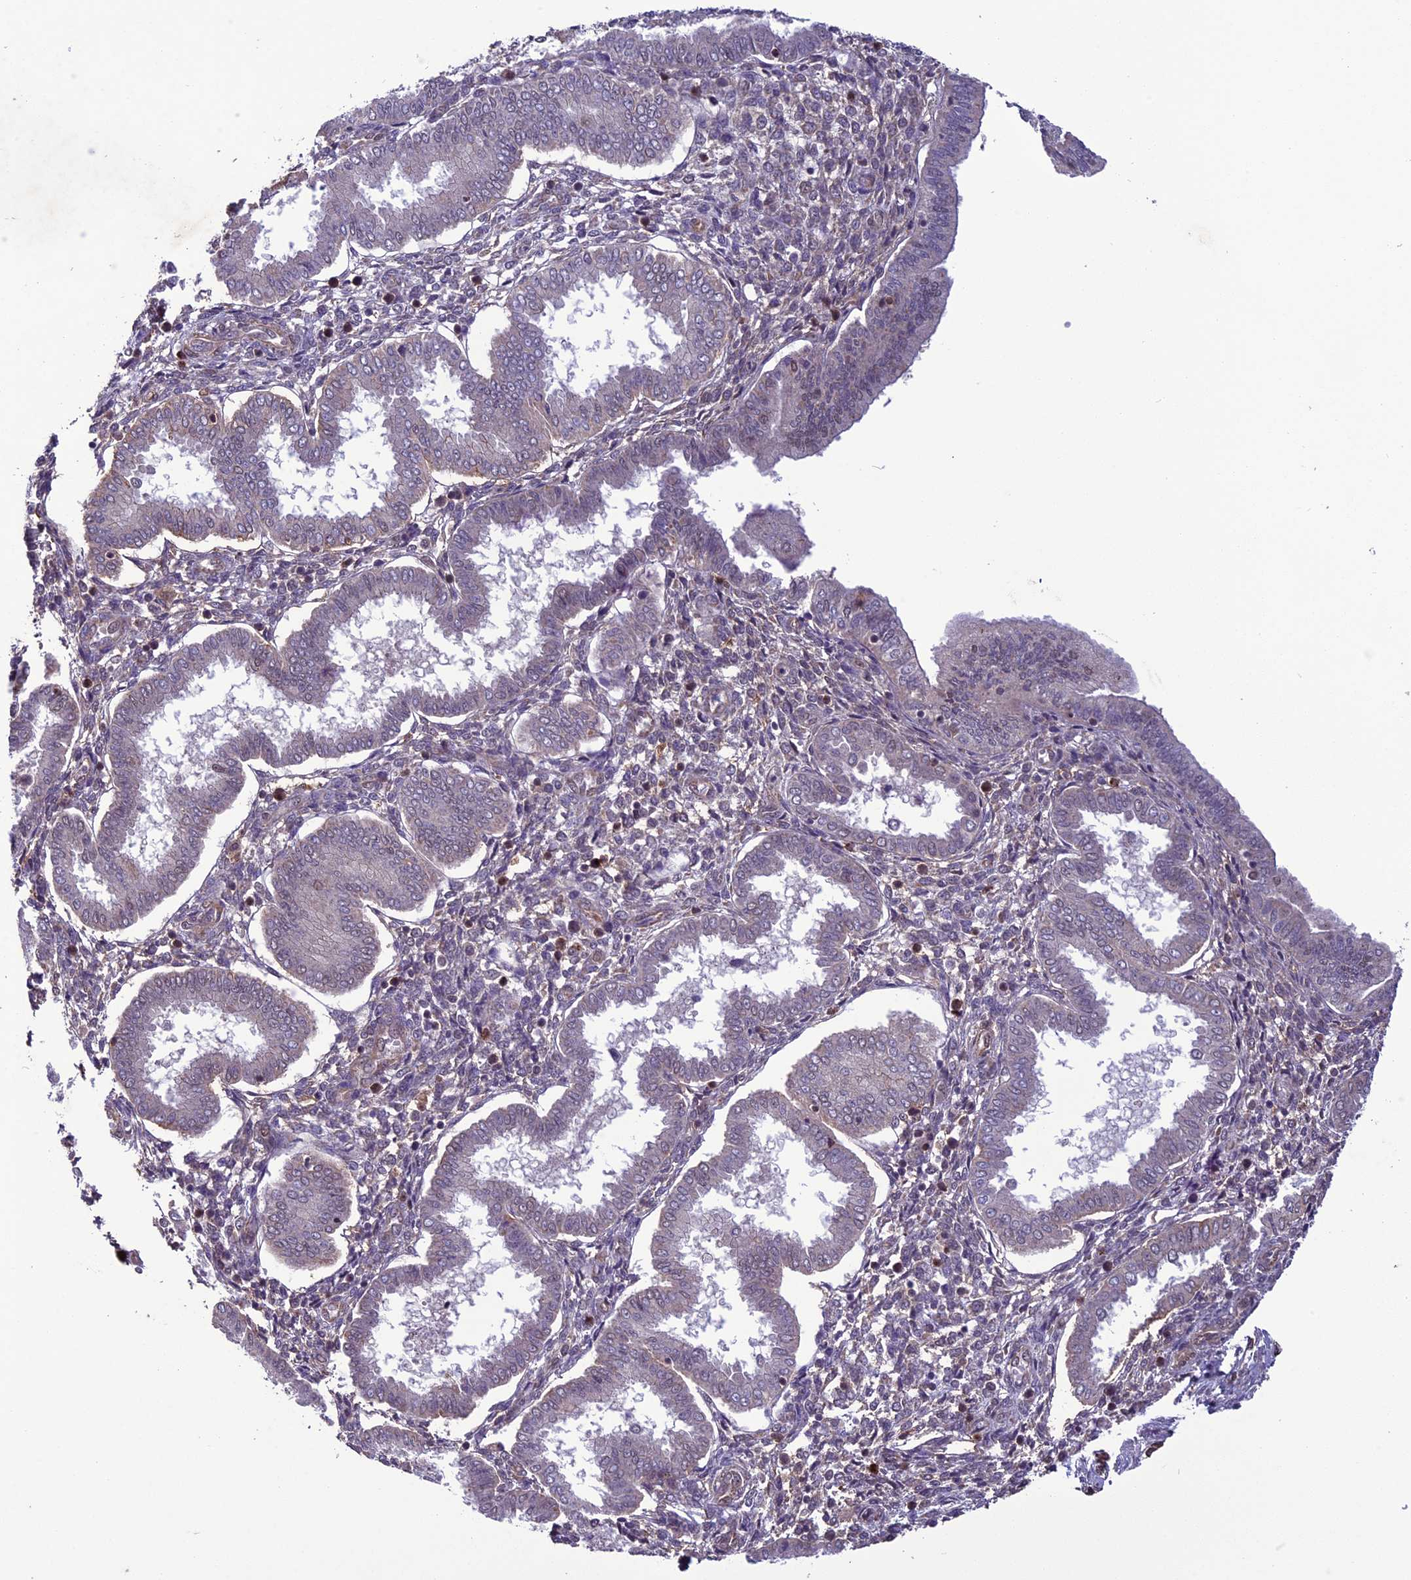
{"staining": {"intensity": "negative", "quantity": "none", "location": "none"}, "tissue": "endometrium", "cell_type": "Cells in endometrial stroma", "image_type": "normal", "snomed": [{"axis": "morphology", "description": "Normal tissue, NOS"}, {"axis": "topography", "description": "Endometrium"}], "caption": "A high-resolution micrograph shows immunohistochemistry (IHC) staining of unremarkable endometrium, which shows no significant staining in cells in endometrial stroma. Nuclei are stained in blue.", "gene": "C3orf70", "patient": {"sex": "female", "age": 24}}